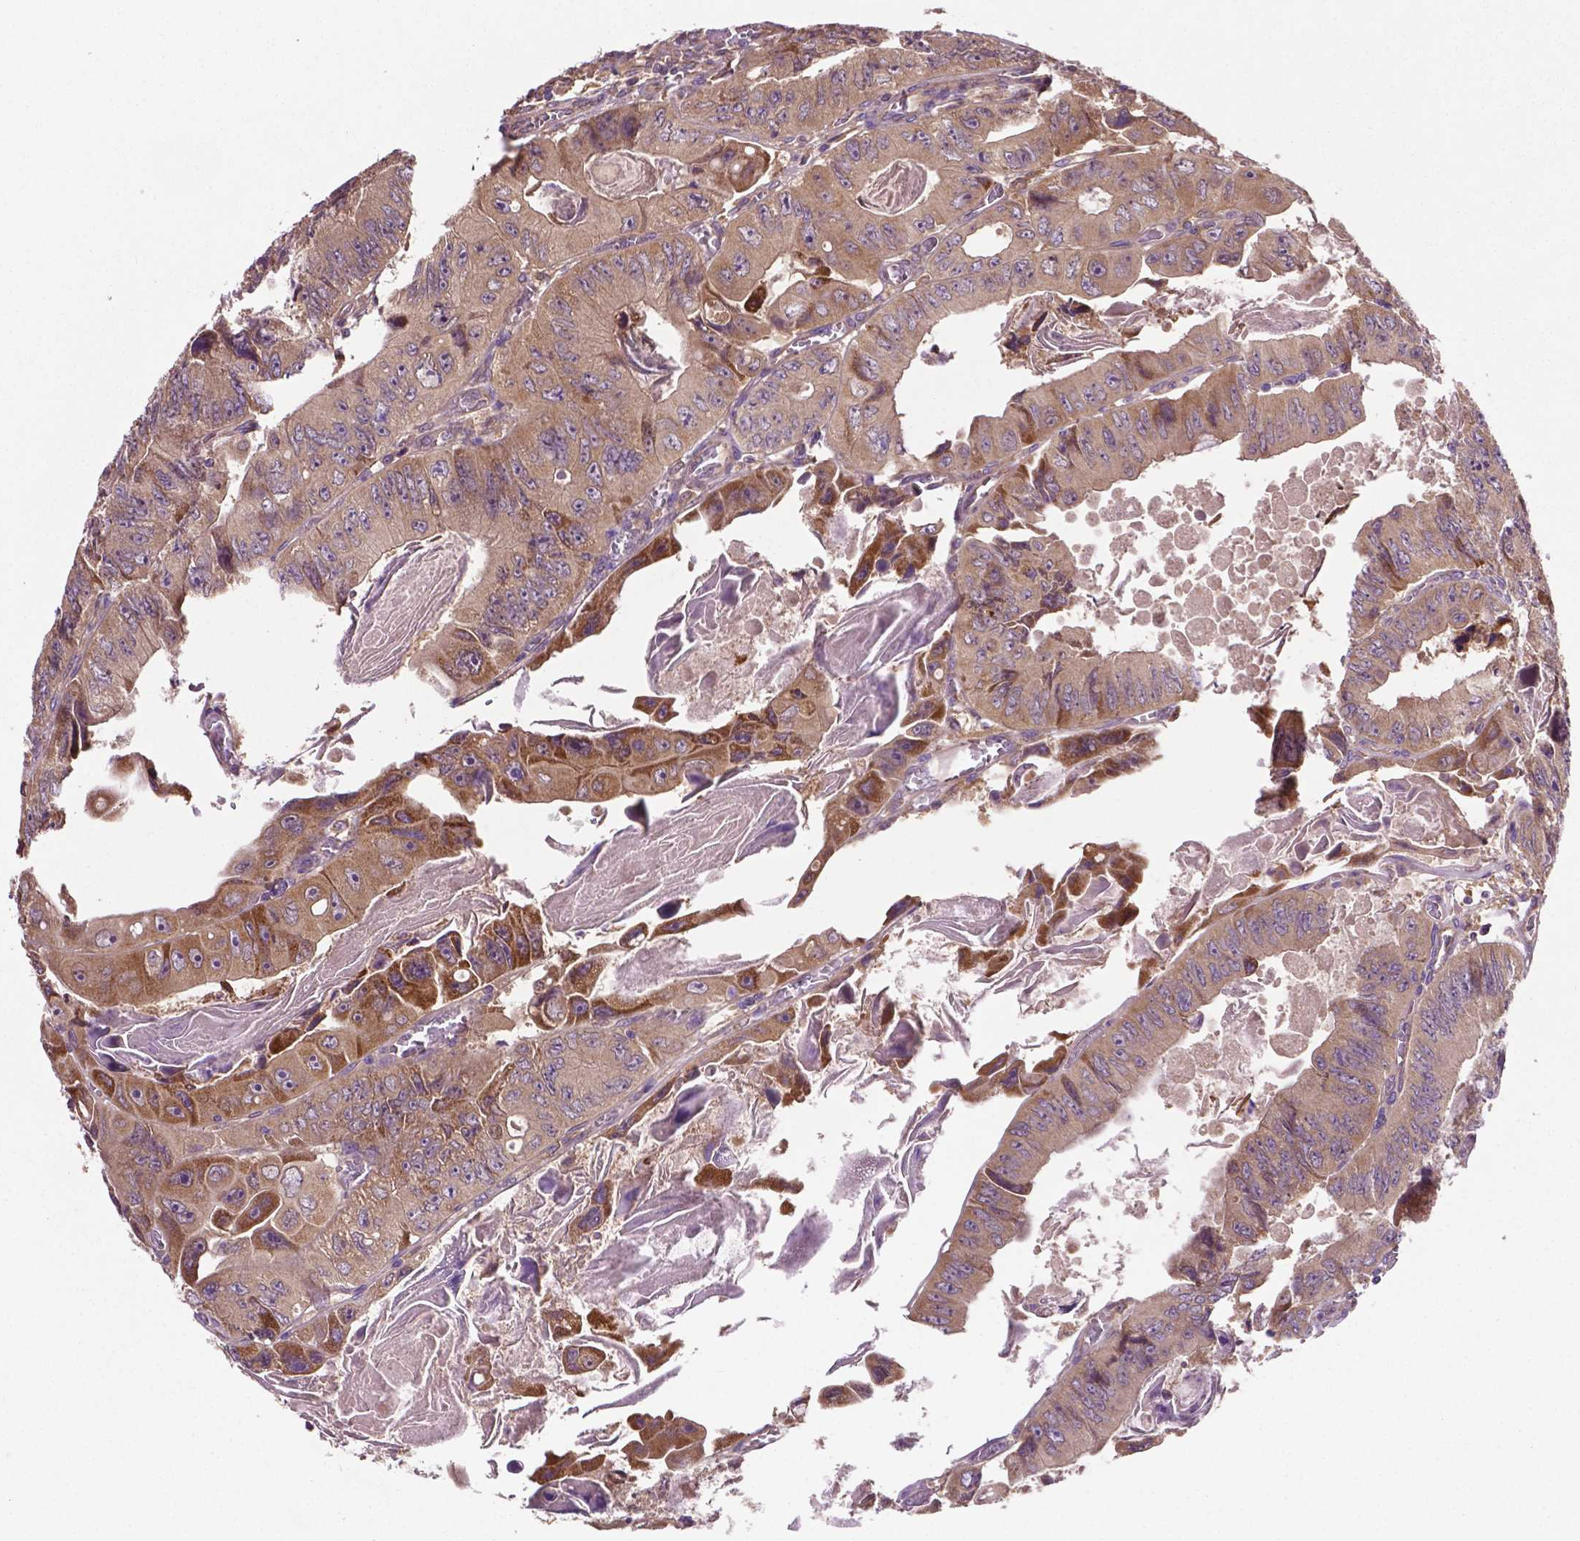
{"staining": {"intensity": "weak", "quantity": ">75%", "location": "cytoplasmic/membranous"}, "tissue": "colorectal cancer", "cell_type": "Tumor cells", "image_type": "cancer", "snomed": [{"axis": "morphology", "description": "Adenocarcinoma, NOS"}, {"axis": "topography", "description": "Colon"}], "caption": "Colorectal cancer (adenocarcinoma) stained with immunohistochemistry reveals weak cytoplasmic/membranous positivity in about >75% of tumor cells. (DAB = brown stain, brightfield microscopy at high magnification).", "gene": "GJA9", "patient": {"sex": "female", "age": 84}}